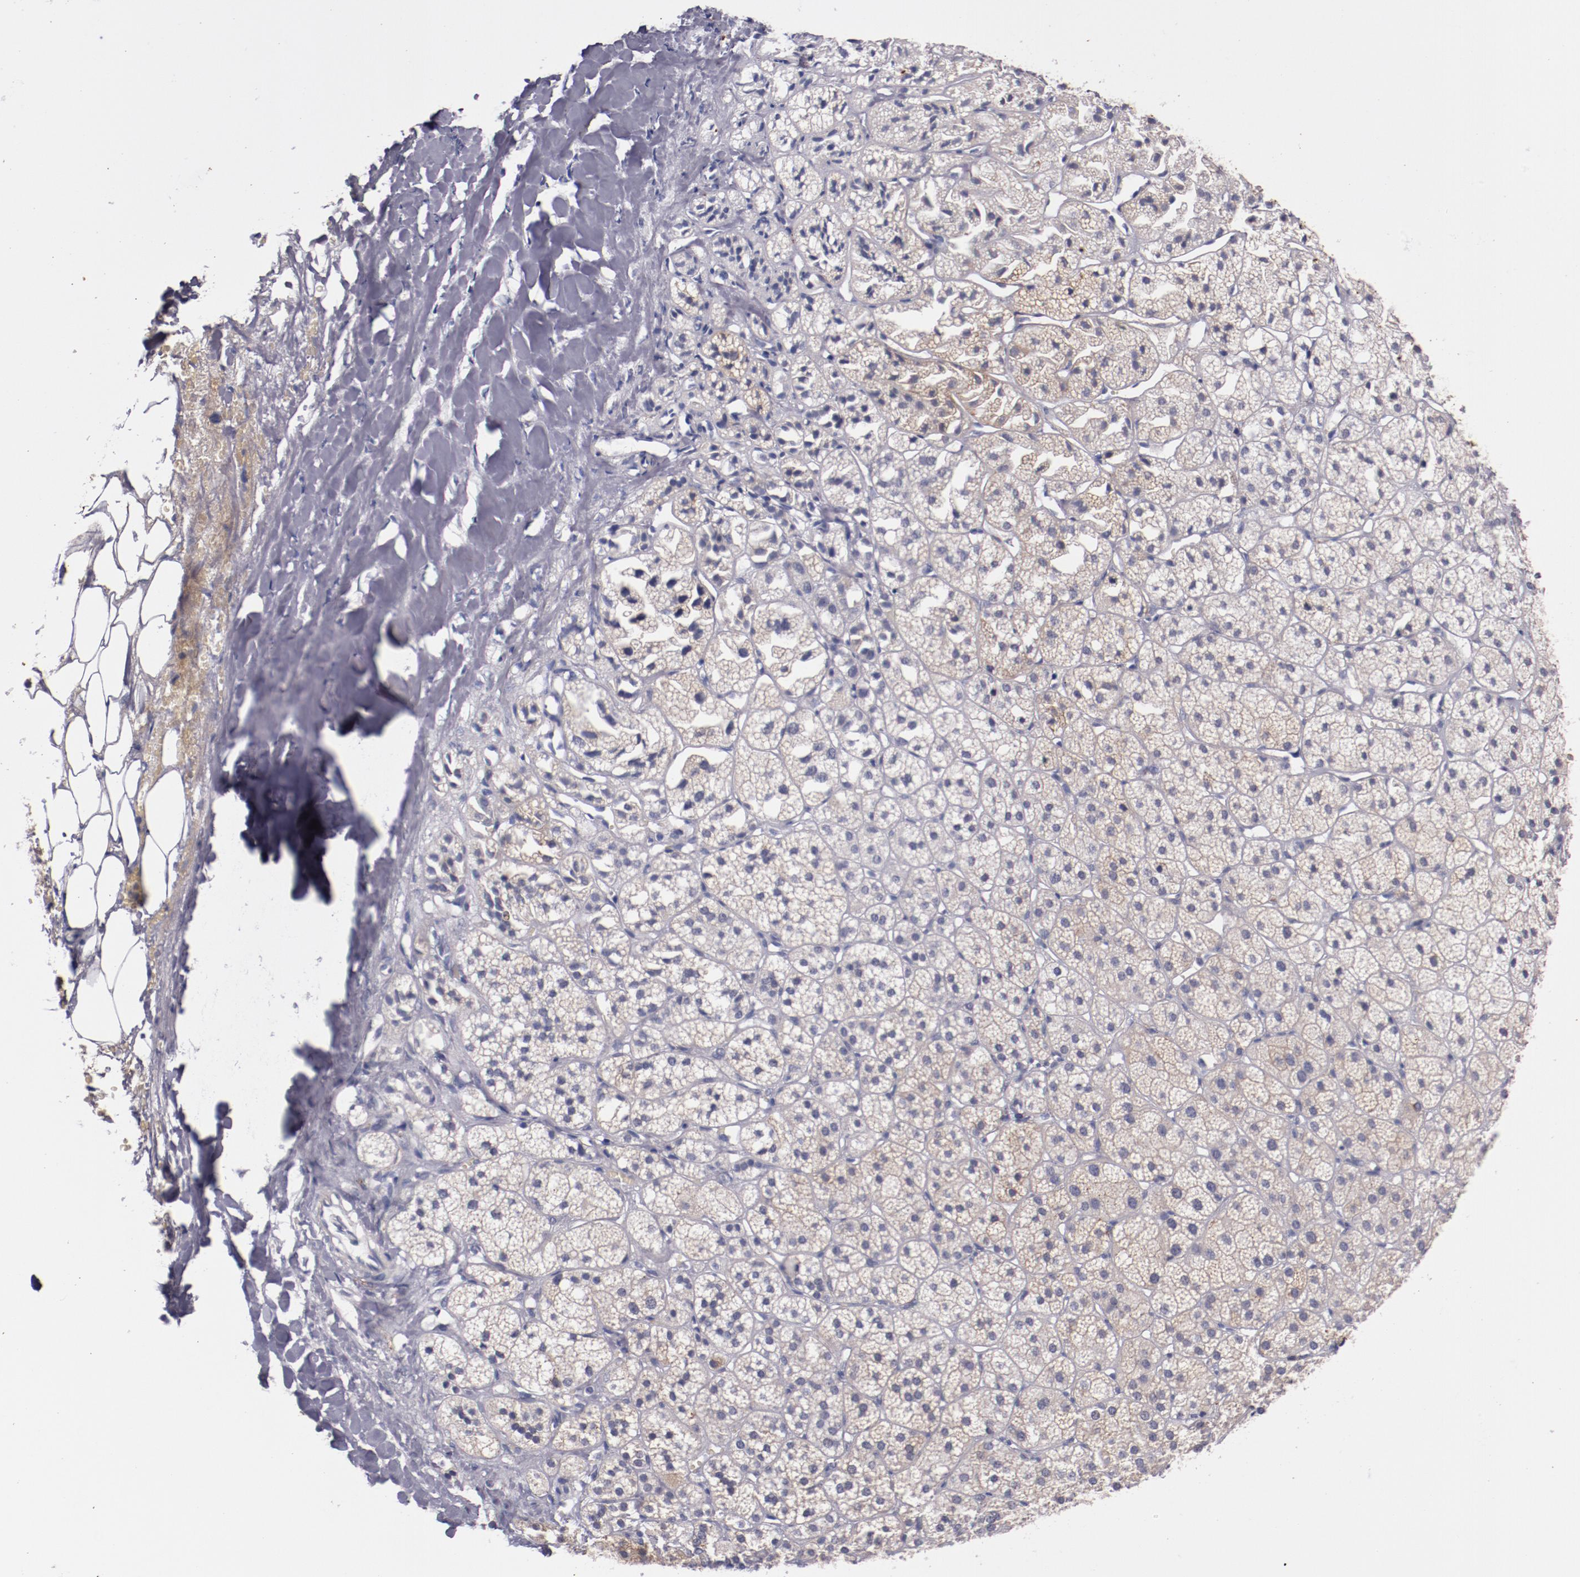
{"staining": {"intensity": "moderate", "quantity": ">75%", "location": "cytoplasmic/membranous"}, "tissue": "adrenal gland", "cell_type": "Glandular cells", "image_type": "normal", "snomed": [{"axis": "morphology", "description": "Normal tissue, NOS"}, {"axis": "topography", "description": "Adrenal gland"}], "caption": "An immunohistochemistry (IHC) photomicrograph of normal tissue is shown. Protein staining in brown highlights moderate cytoplasmic/membranous positivity in adrenal gland within glandular cells. The staining was performed using DAB (3,3'-diaminobenzidine) to visualize the protein expression in brown, while the nuclei were stained in blue with hematoxylin (Magnification: 20x).", "gene": "SYP", "patient": {"sex": "female", "age": 71}}